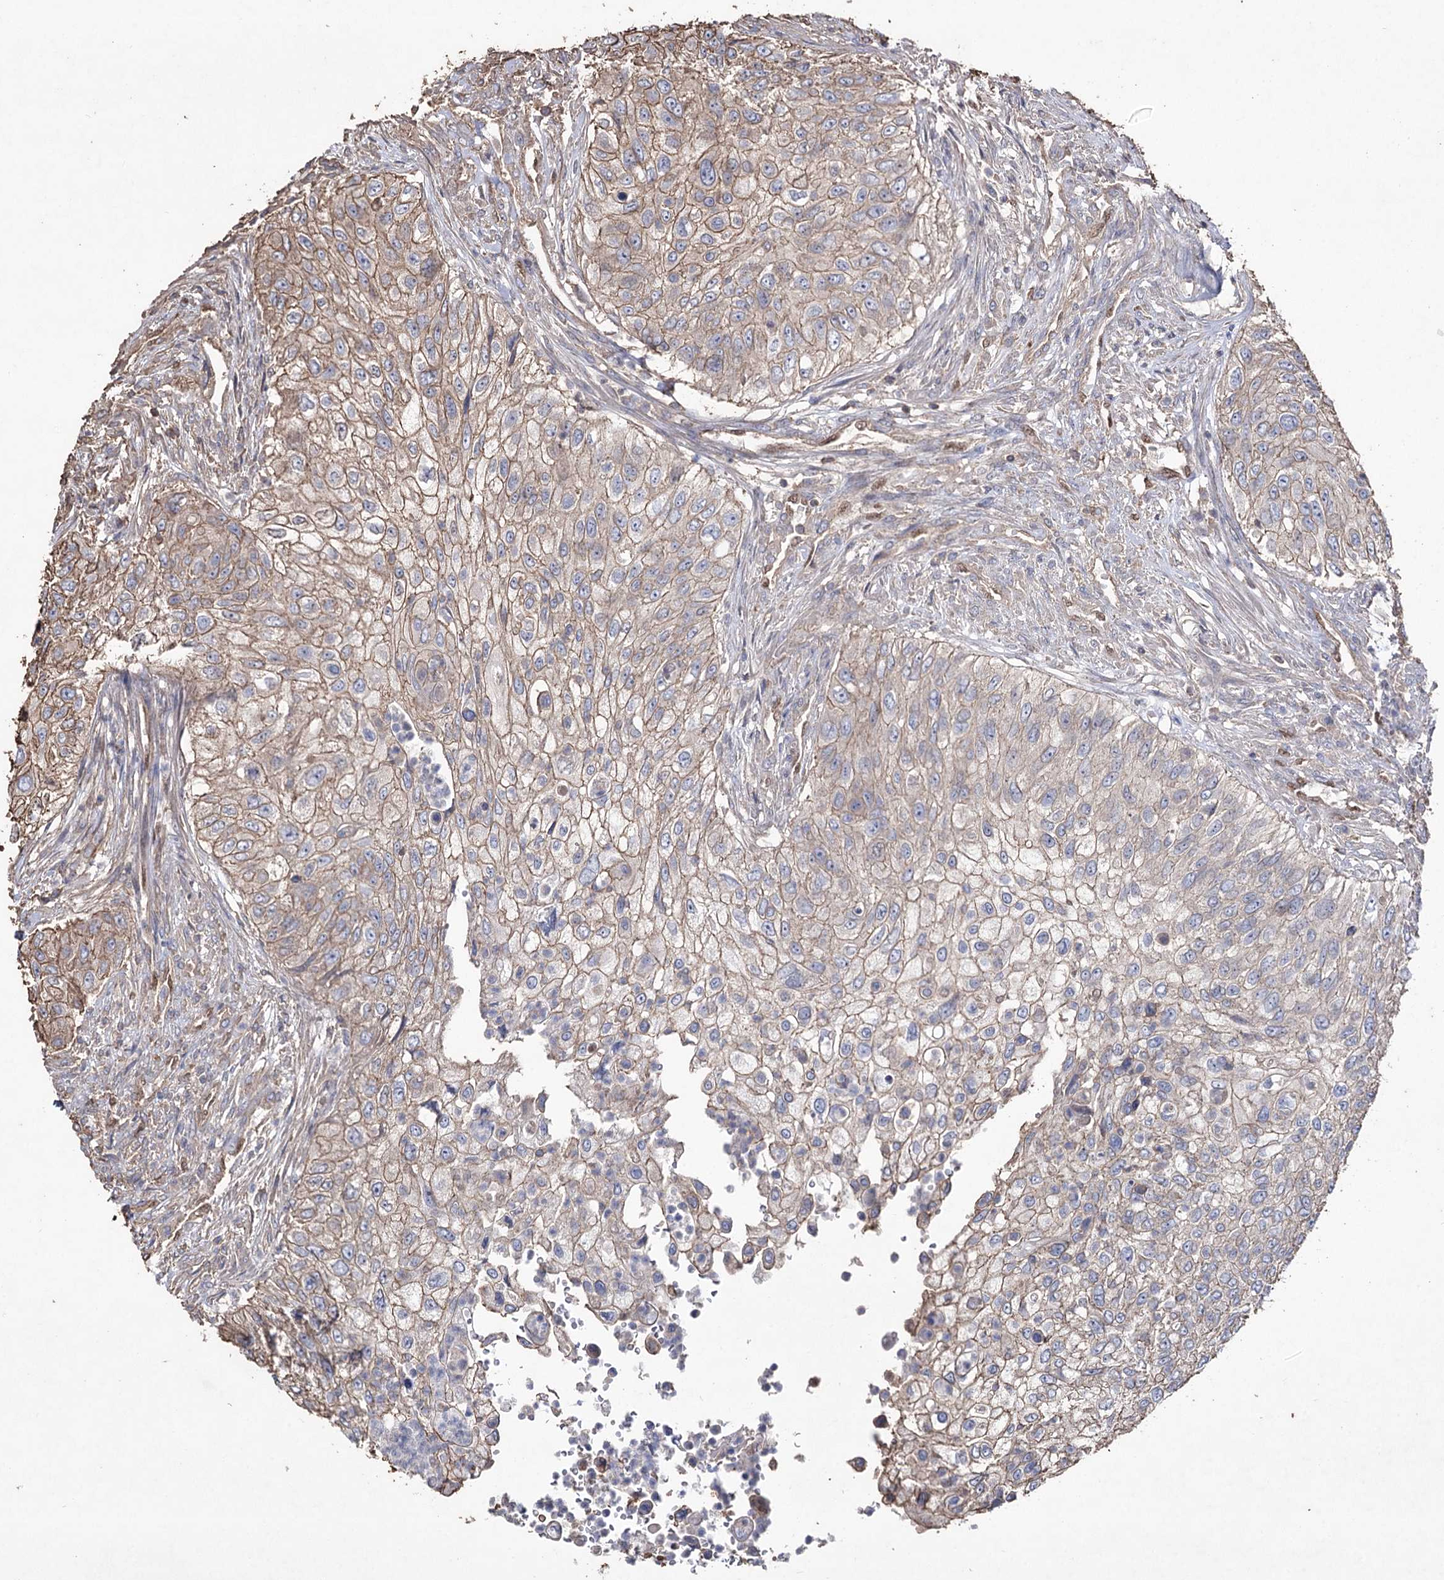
{"staining": {"intensity": "weak", "quantity": "25%-75%", "location": "cytoplasmic/membranous"}, "tissue": "urothelial cancer", "cell_type": "Tumor cells", "image_type": "cancer", "snomed": [{"axis": "morphology", "description": "Urothelial carcinoma, High grade"}, {"axis": "topography", "description": "Urinary bladder"}], "caption": "The immunohistochemical stain highlights weak cytoplasmic/membranous positivity in tumor cells of high-grade urothelial carcinoma tissue.", "gene": "FAM13B", "patient": {"sex": "female", "age": 60}}